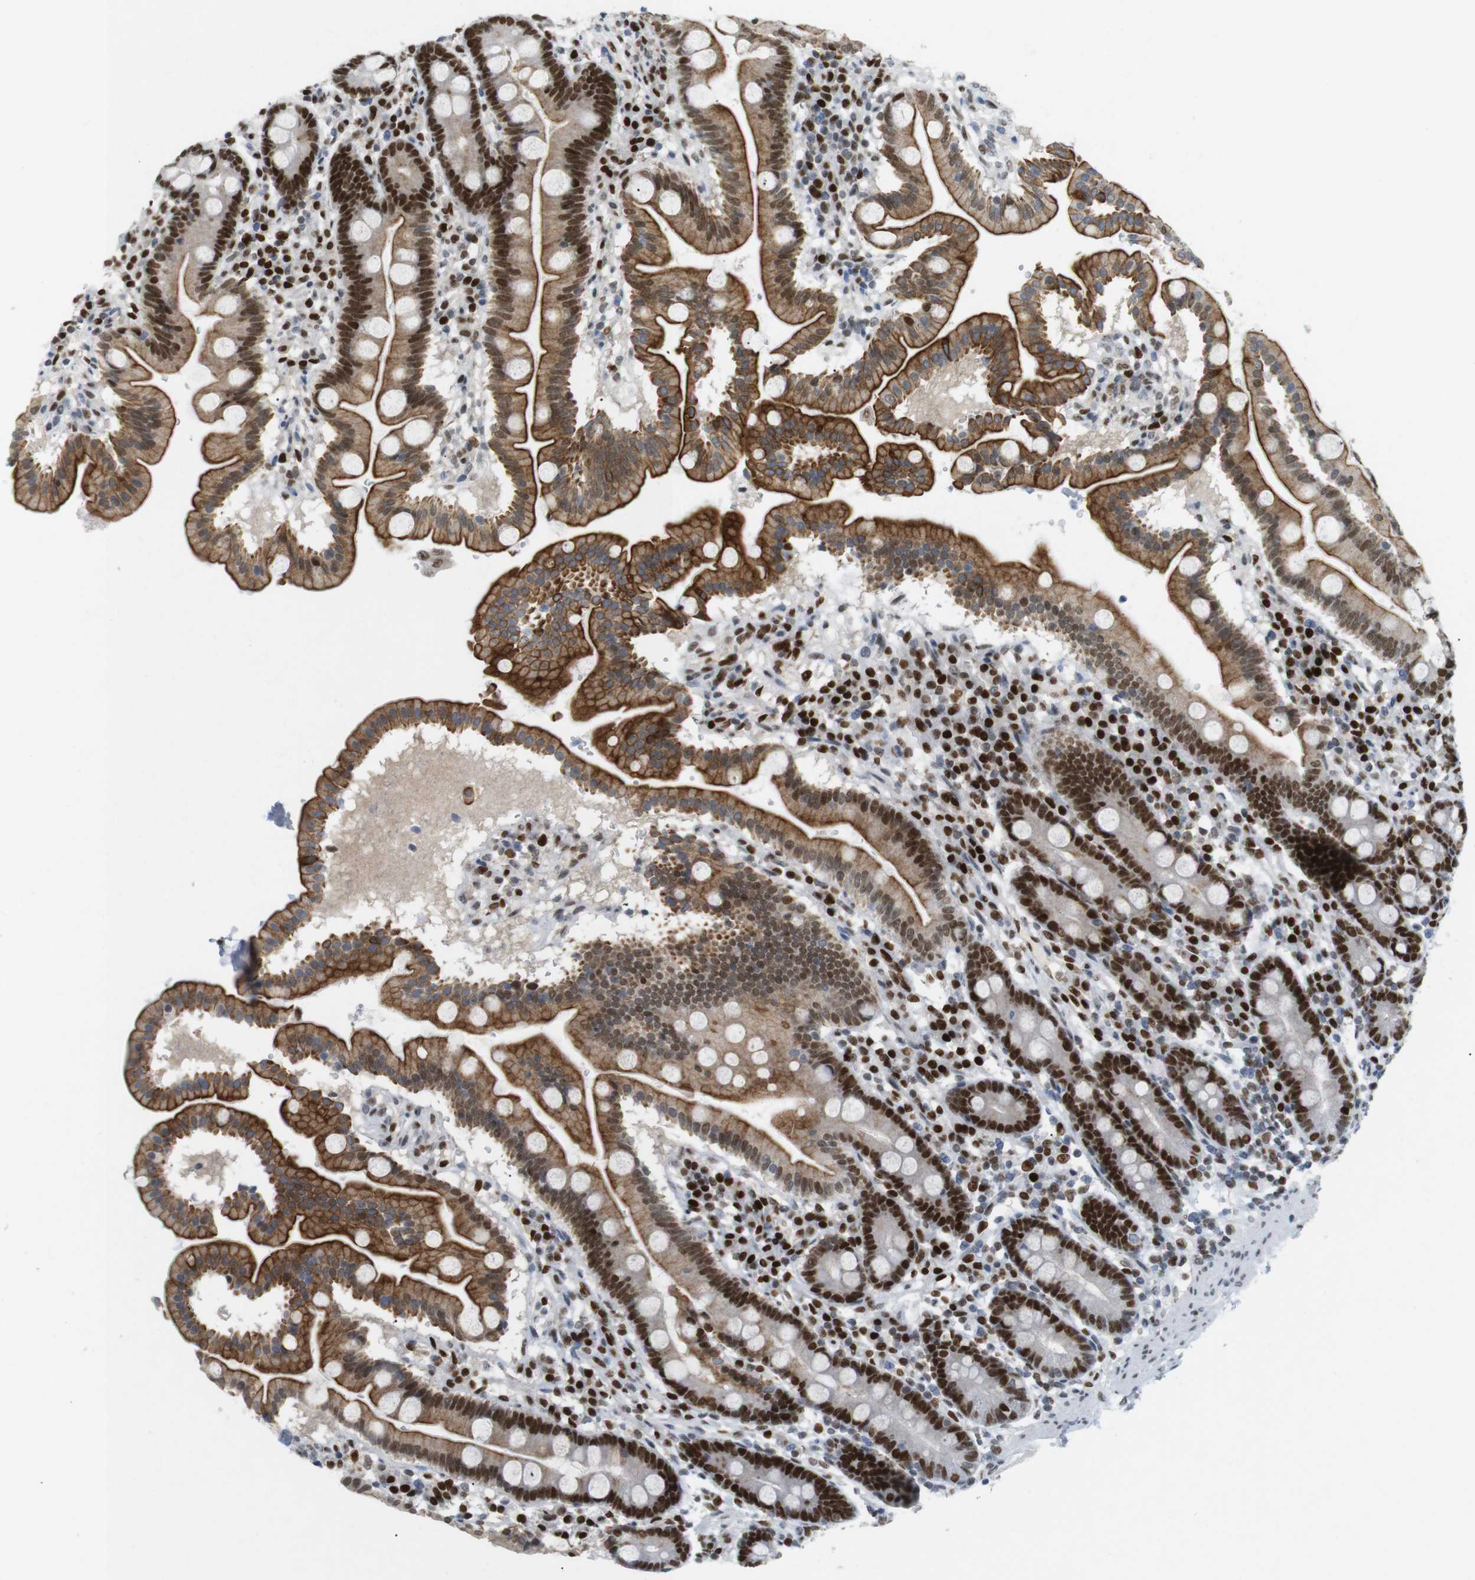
{"staining": {"intensity": "strong", "quantity": ">75%", "location": "cytoplasmic/membranous,nuclear"}, "tissue": "duodenum", "cell_type": "Glandular cells", "image_type": "normal", "snomed": [{"axis": "morphology", "description": "Normal tissue, NOS"}, {"axis": "topography", "description": "Duodenum"}], "caption": "Protein staining exhibits strong cytoplasmic/membranous,nuclear positivity in approximately >75% of glandular cells in unremarkable duodenum. (brown staining indicates protein expression, while blue staining denotes nuclei).", "gene": "RIOX2", "patient": {"sex": "male", "age": 50}}